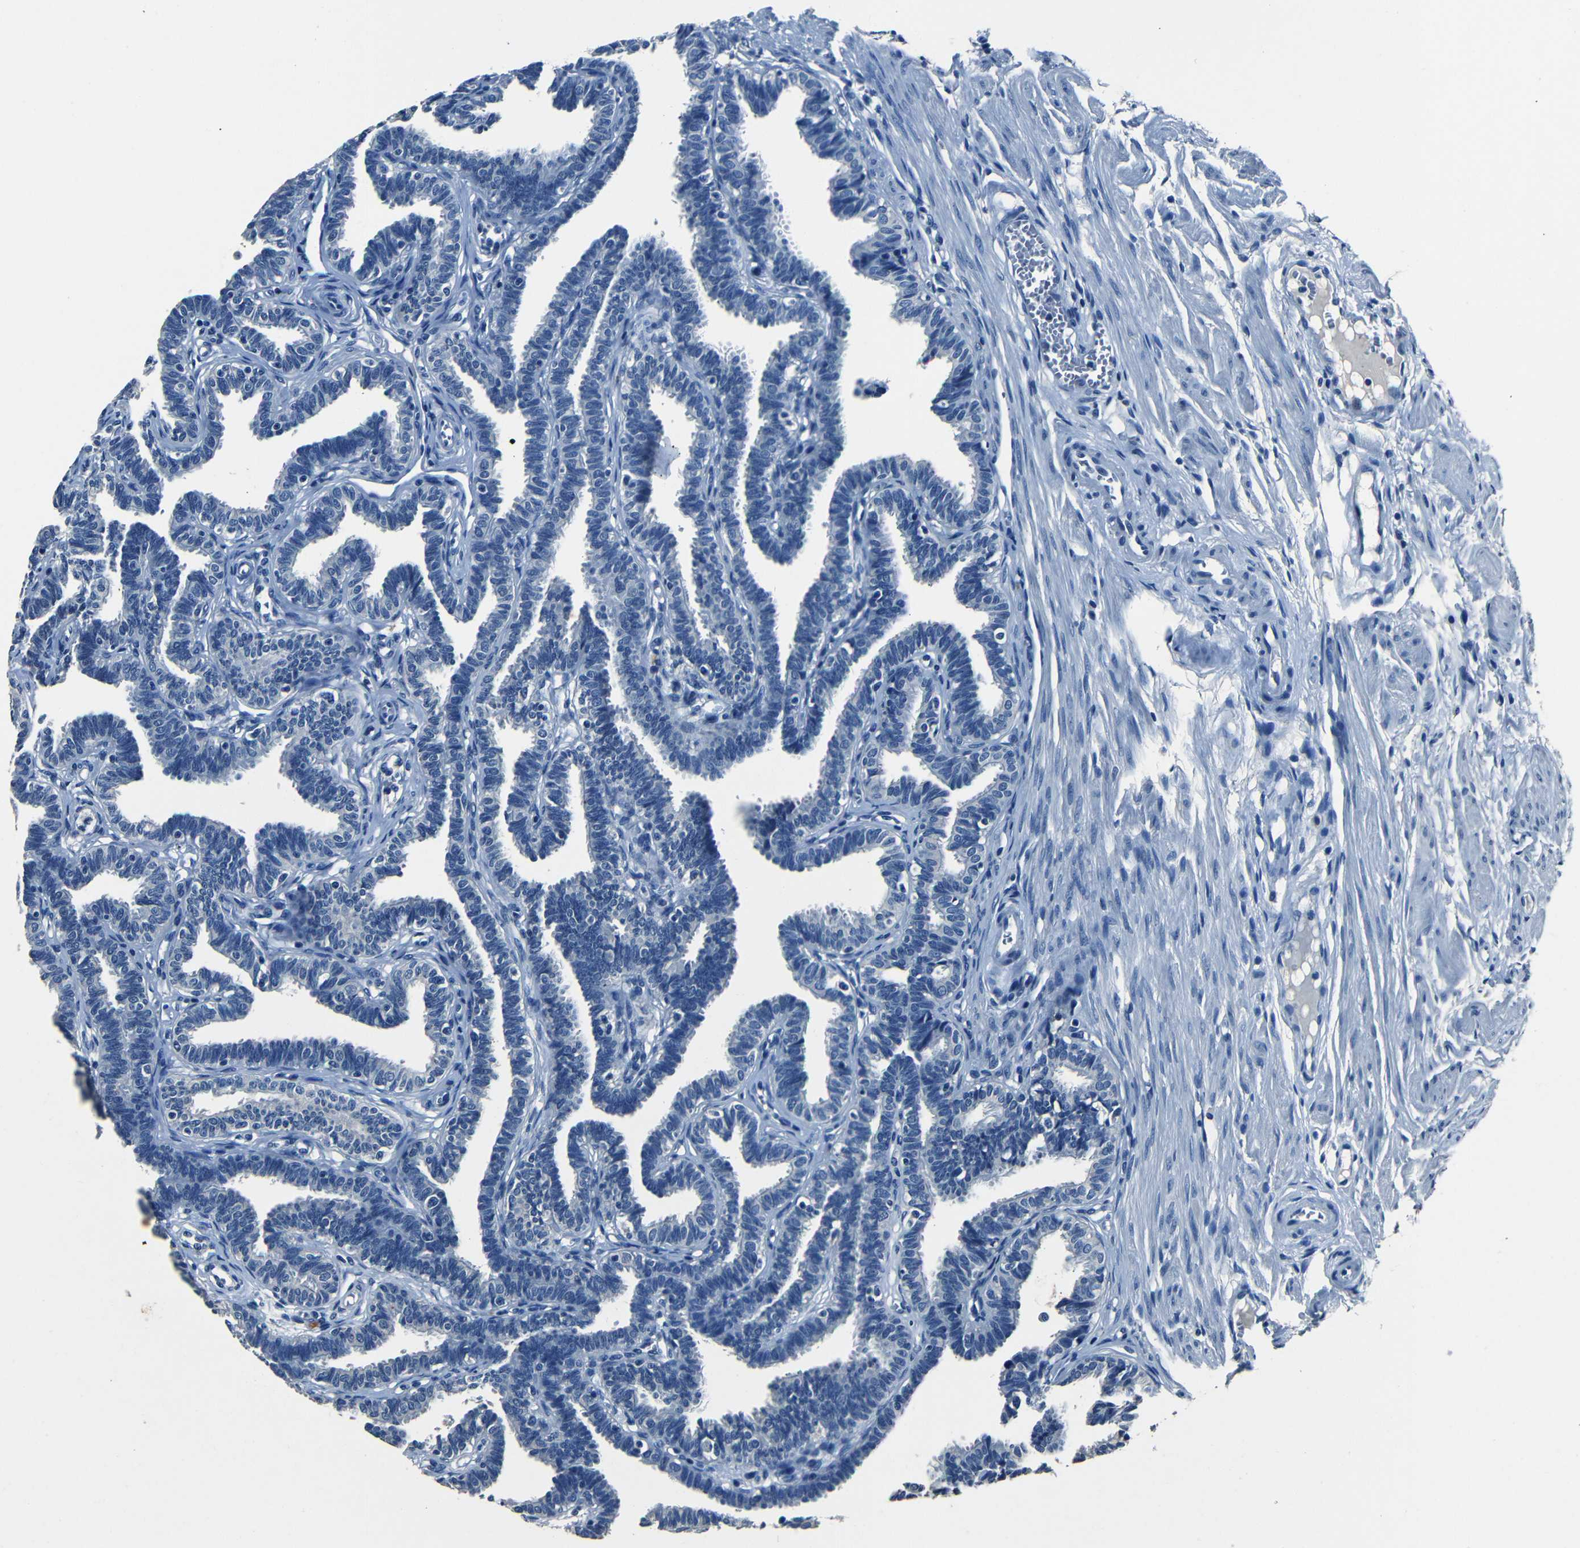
{"staining": {"intensity": "negative", "quantity": "none", "location": "none"}, "tissue": "fallopian tube", "cell_type": "Glandular cells", "image_type": "normal", "snomed": [{"axis": "morphology", "description": "Normal tissue, NOS"}, {"axis": "topography", "description": "Fallopian tube"}, {"axis": "topography", "description": "Ovary"}], "caption": "High power microscopy image of an immunohistochemistry micrograph of unremarkable fallopian tube, revealing no significant staining in glandular cells. (DAB immunohistochemistry visualized using brightfield microscopy, high magnification).", "gene": "NCMAP", "patient": {"sex": "female", "age": 23}}